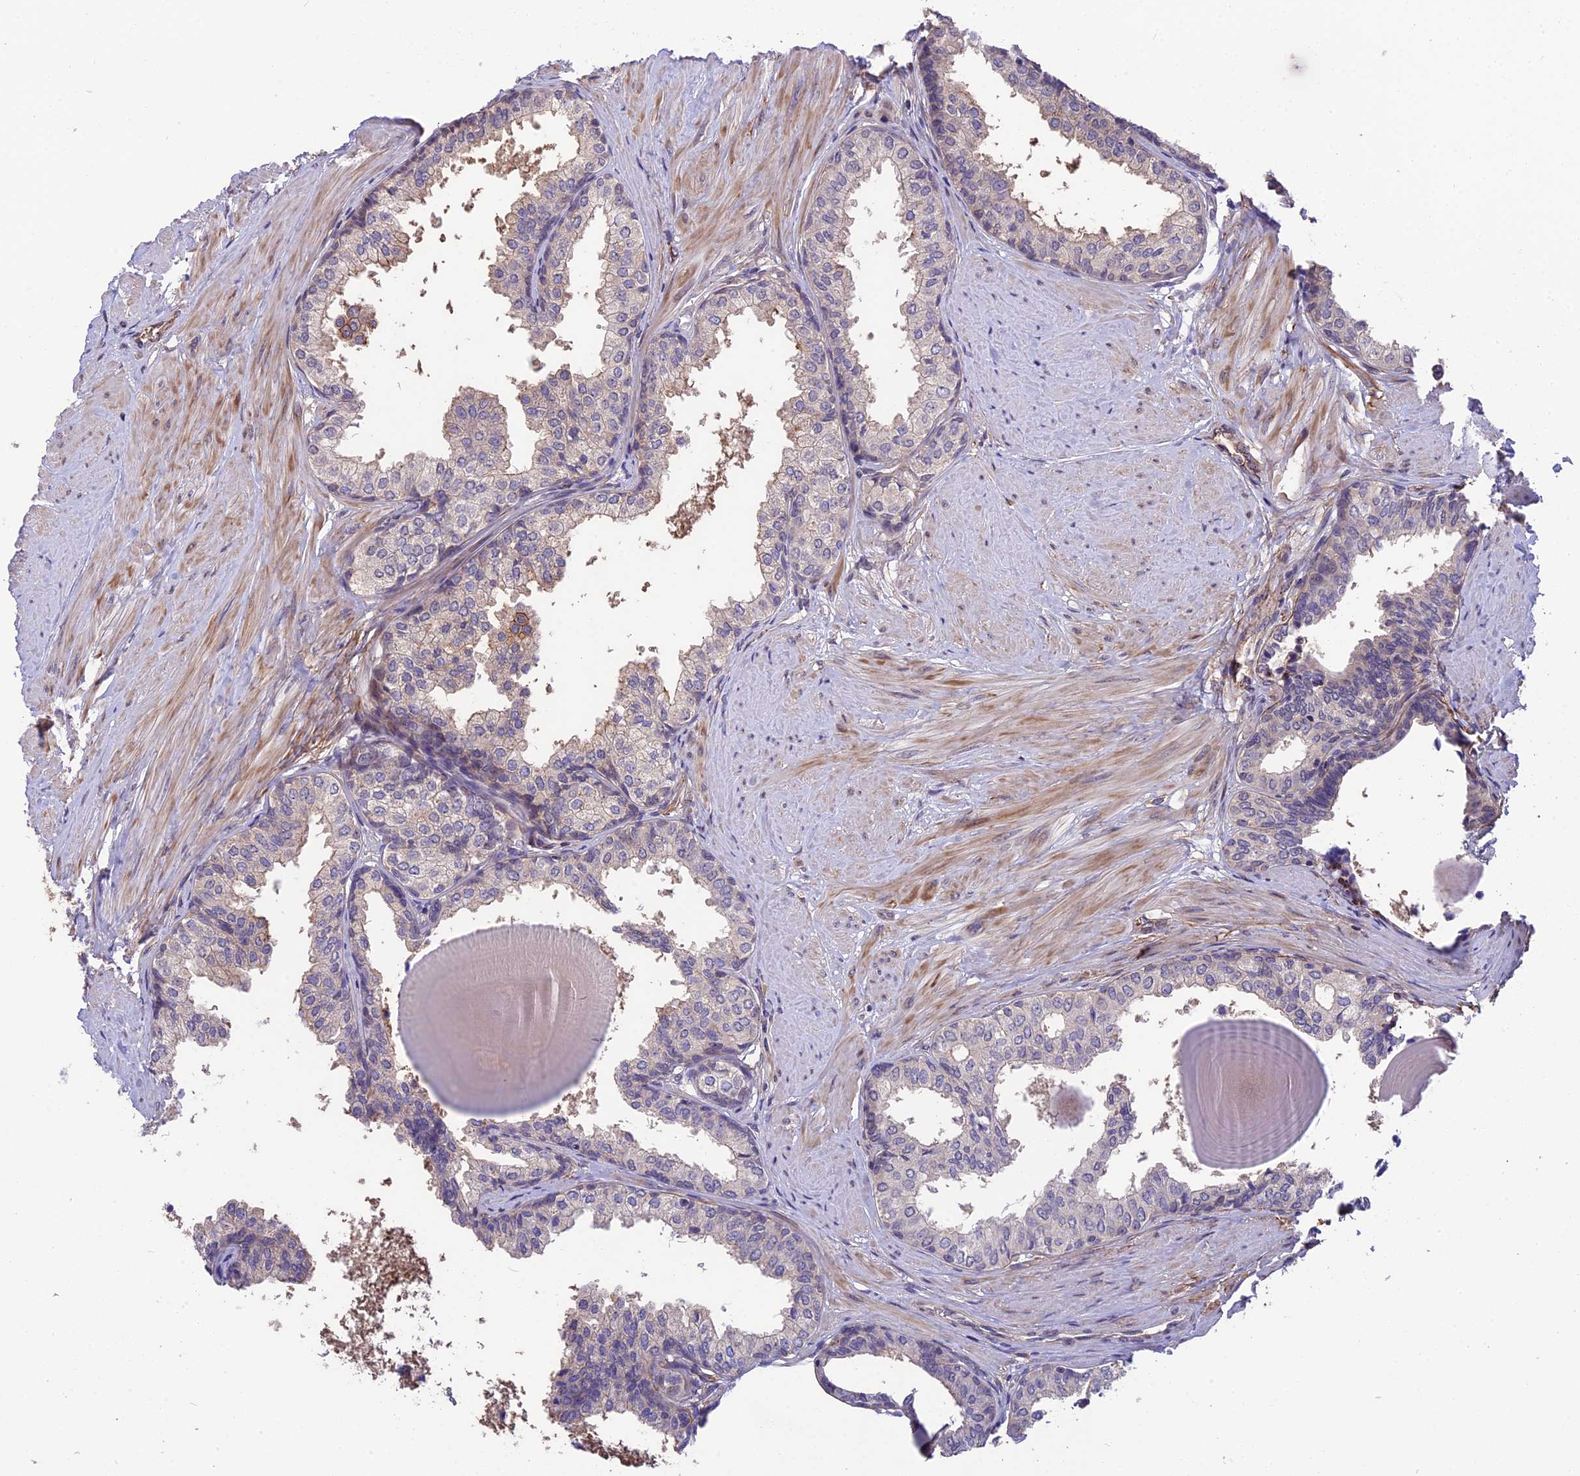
{"staining": {"intensity": "weak", "quantity": "<25%", "location": "cytoplasmic/membranous"}, "tissue": "prostate", "cell_type": "Glandular cells", "image_type": "normal", "snomed": [{"axis": "morphology", "description": "Normal tissue, NOS"}, {"axis": "topography", "description": "Prostate"}], "caption": "IHC photomicrograph of normal human prostate stained for a protein (brown), which exhibits no staining in glandular cells.", "gene": "MFSD2A", "patient": {"sex": "male", "age": 48}}